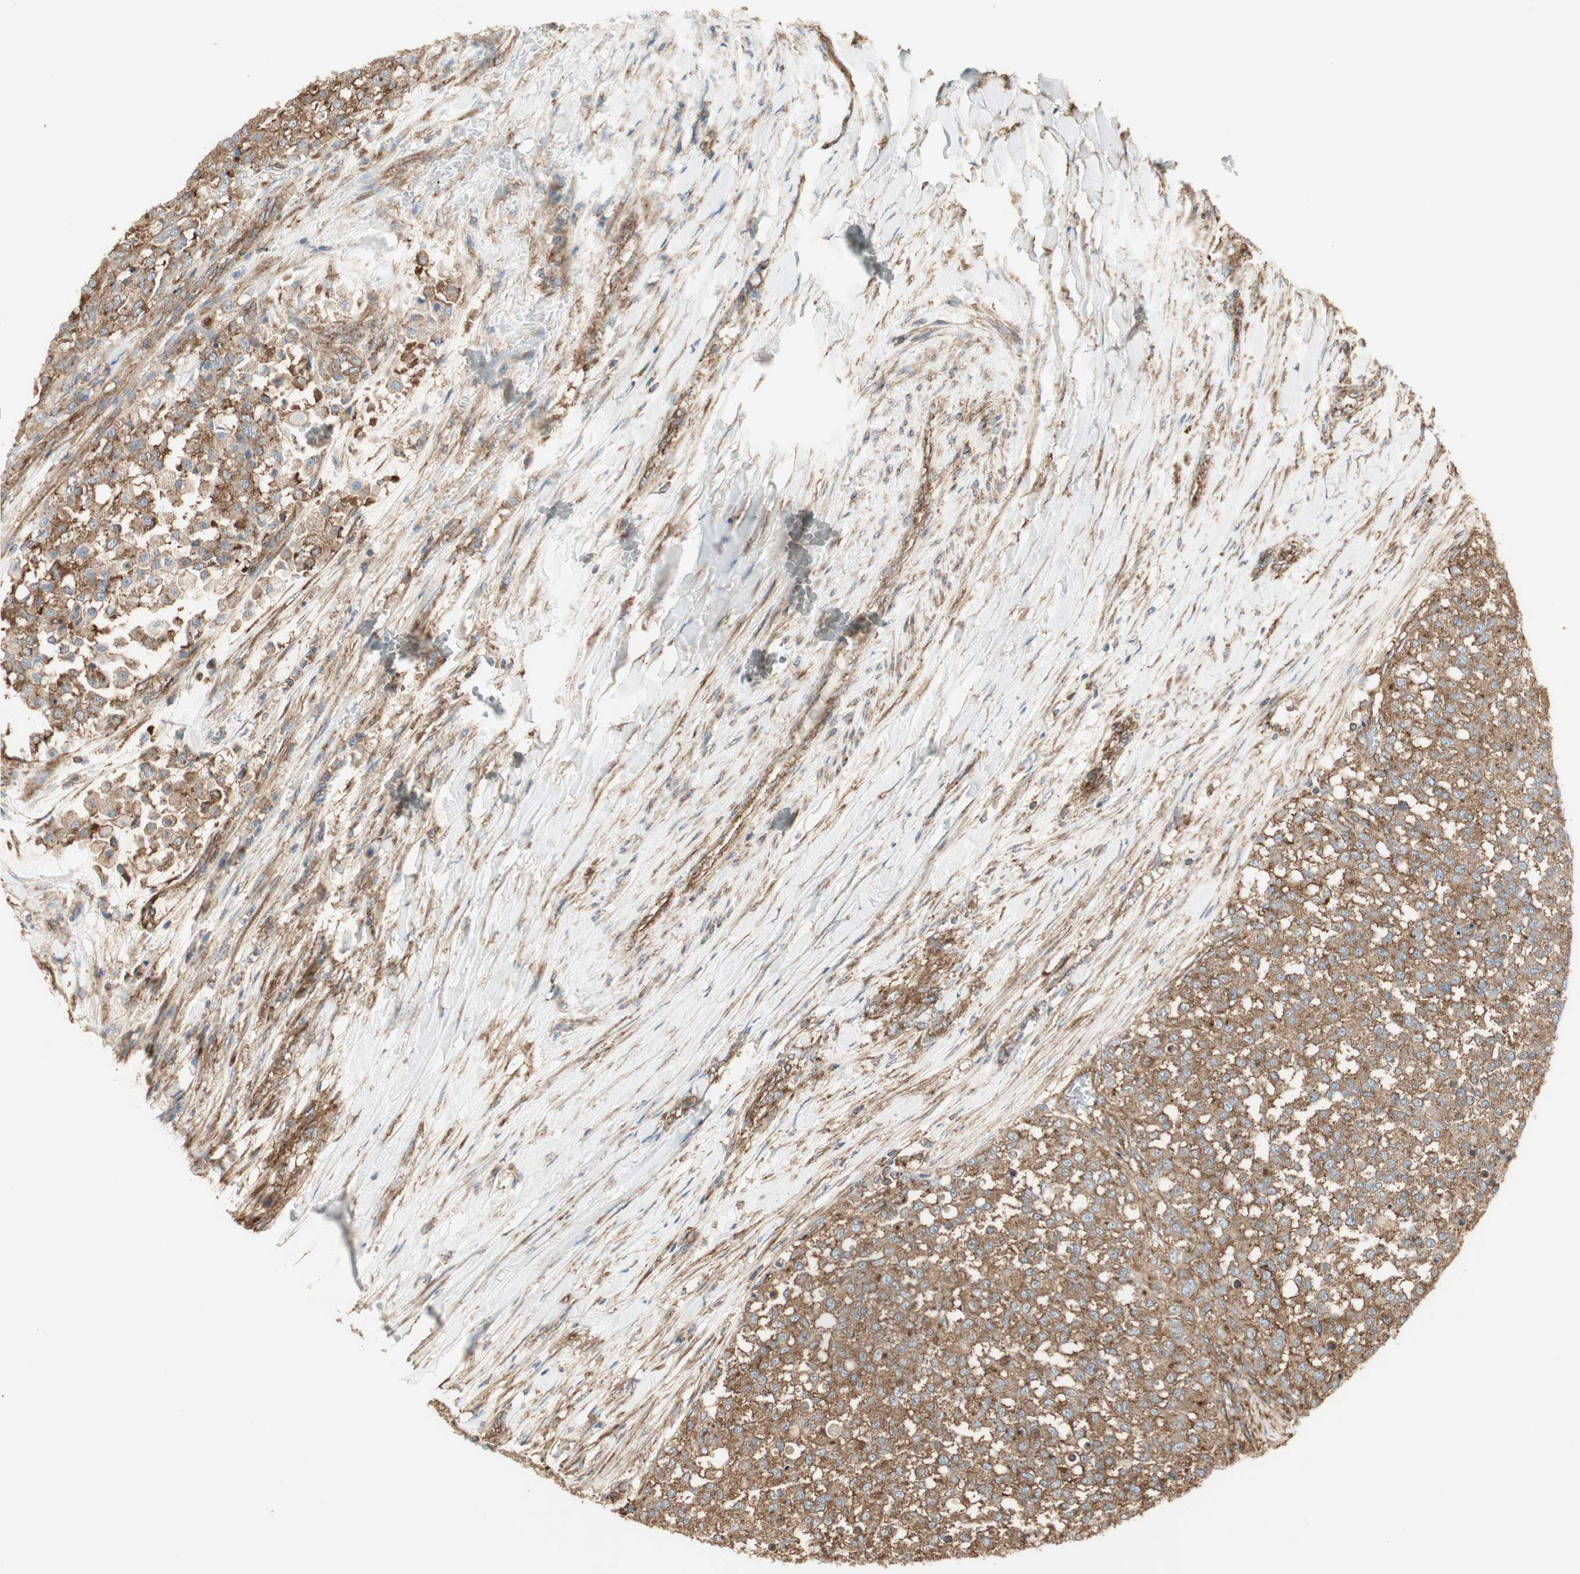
{"staining": {"intensity": "strong", "quantity": ">75%", "location": "cytoplasmic/membranous"}, "tissue": "testis cancer", "cell_type": "Tumor cells", "image_type": "cancer", "snomed": [{"axis": "morphology", "description": "Seminoma, NOS"}, {"axis": "topography", "description": "Testis"}], "caption": "Immunohistochemical staining of testis cancer reveals high levels of strong cytoplasmic/membranous protein positivity in approximately >75% of tumor cells. The staining was performed using DAB (3,3'-diaminobenzidine) to visualize the protein expression in brown, while the nuclei were stained in blue with hematoxylin (Magnification: 20x).", "gene": "H6PD", "patient": {"sex": "male", "age": 59}}